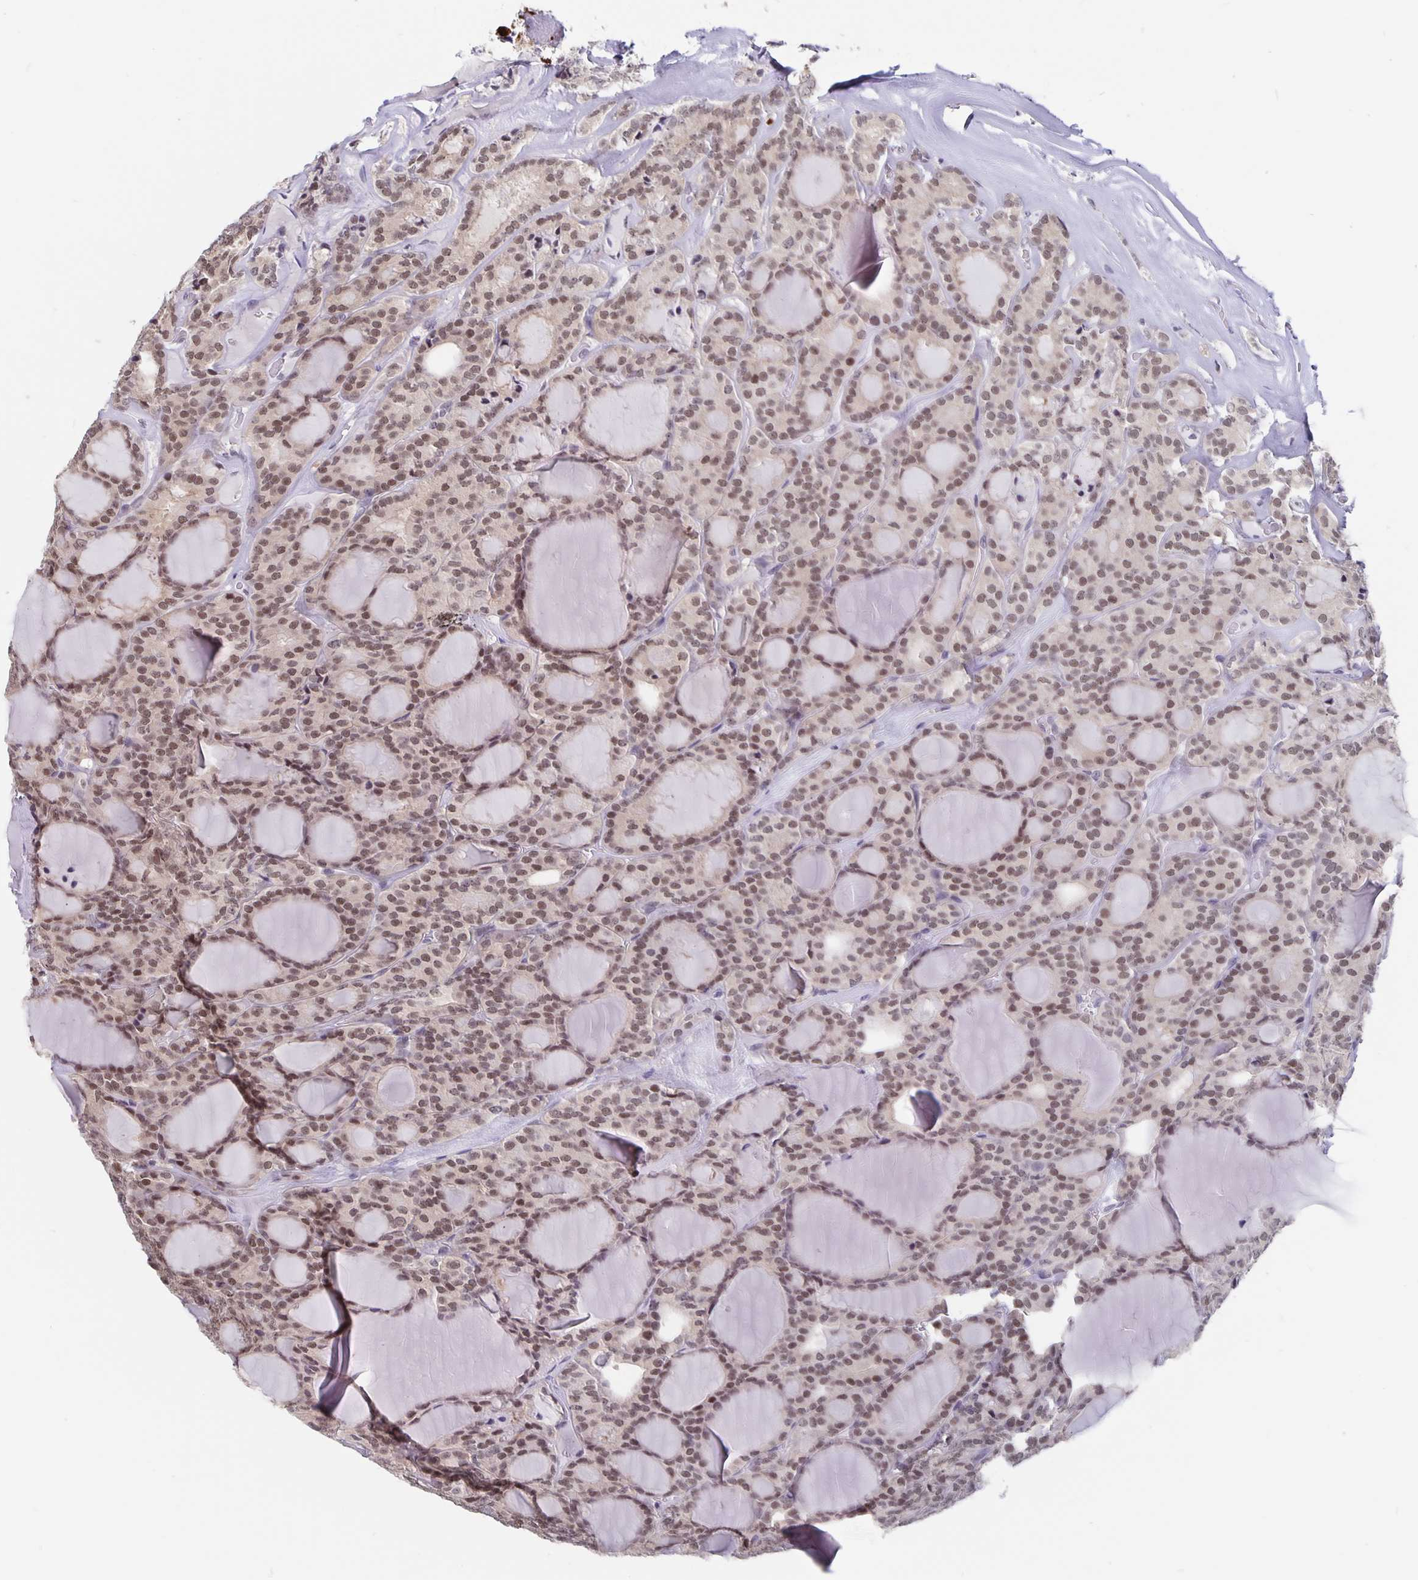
{"staining": {"intensity": "moderate", "quantity": ">75%", "location": "nuclear"}, "tissue": "thyroid cancer", "cell_type": "Tumor cells", "image_type": "cancer", "snomed": [{"axis": "morphology", "description": "Follicular adenoma carcinoma, NOS"}, {"axis": "topography", "description": "Thyroid gland"}], "caption": "Tumor cells demonstrate medium levels of moderate nuclear expression in about >75% of cells in human thyroid cancer (follicular adenoma carcinoma).", "gene": "ZNF691", "patient": {"sex": "male", "age": 74}}